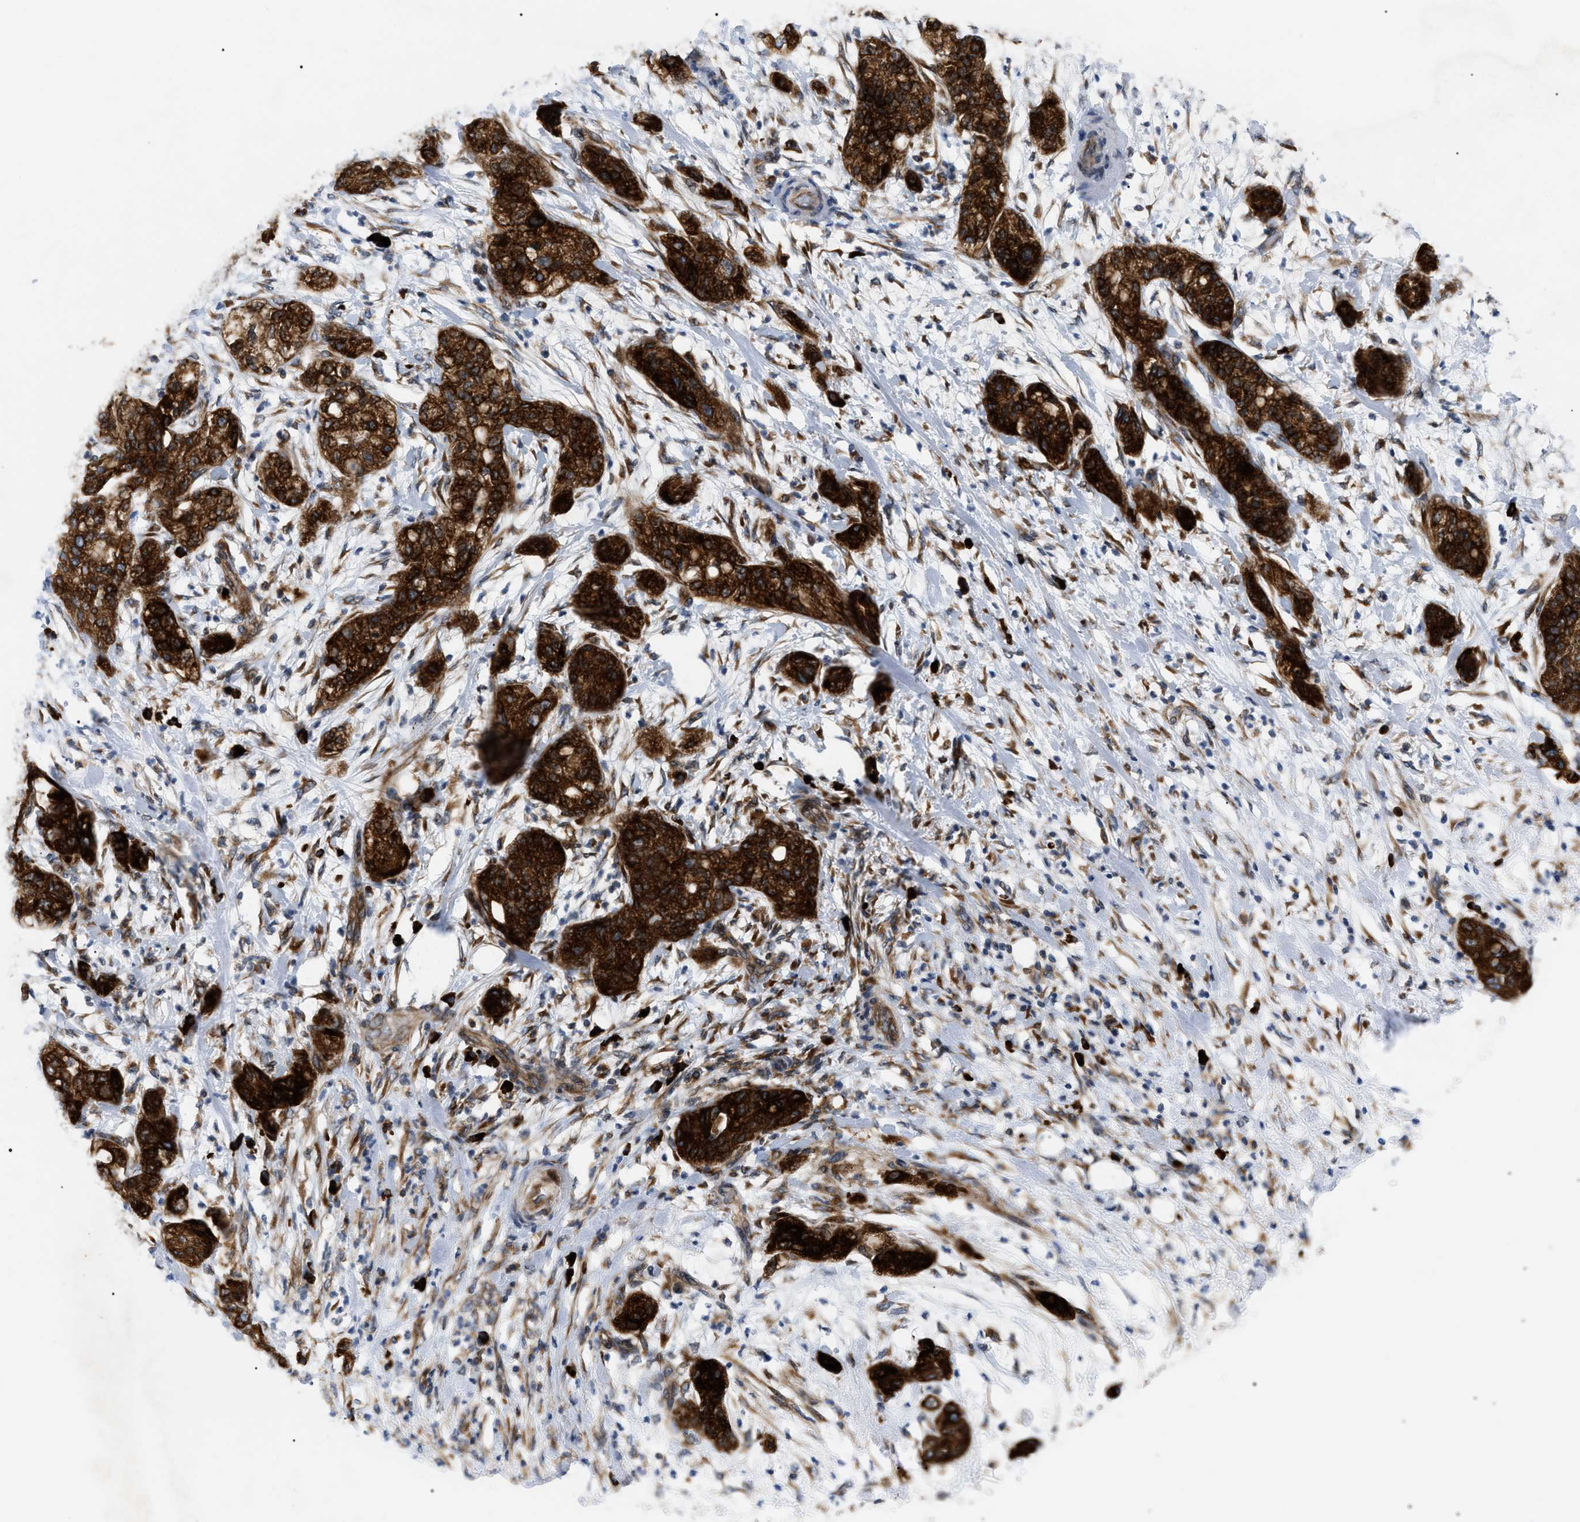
{"staining": {"intensity": "strong", "quantity": ">75%", "location": "cytoplasmic/membranous"}, "tissue": "pancreatic cancer", "cell_type": "Tumor cells", "image_type": "cancer", "snomed": [{"axis": "morphology", "description": "Adenocarcinoma, NOS"}, {"axis": "topography", "description": "Pancreas"}], "caption": "Immunohistochemistry (DAB (3,3'-diaminobenzidine)) staining of human pancreatic cancer (adenocarcinoma) reveals strong cytoplasmic/membranous protein positivity in approximately >75% of tumor cells. Using DAB (3,3'-diaminobenzidine) (brown) and hematoxylin (blue) stains, captured at high magnification using brightfield microscopy.", "gene": "DERL1", "patient": {"sex": "female", "age": 78}}